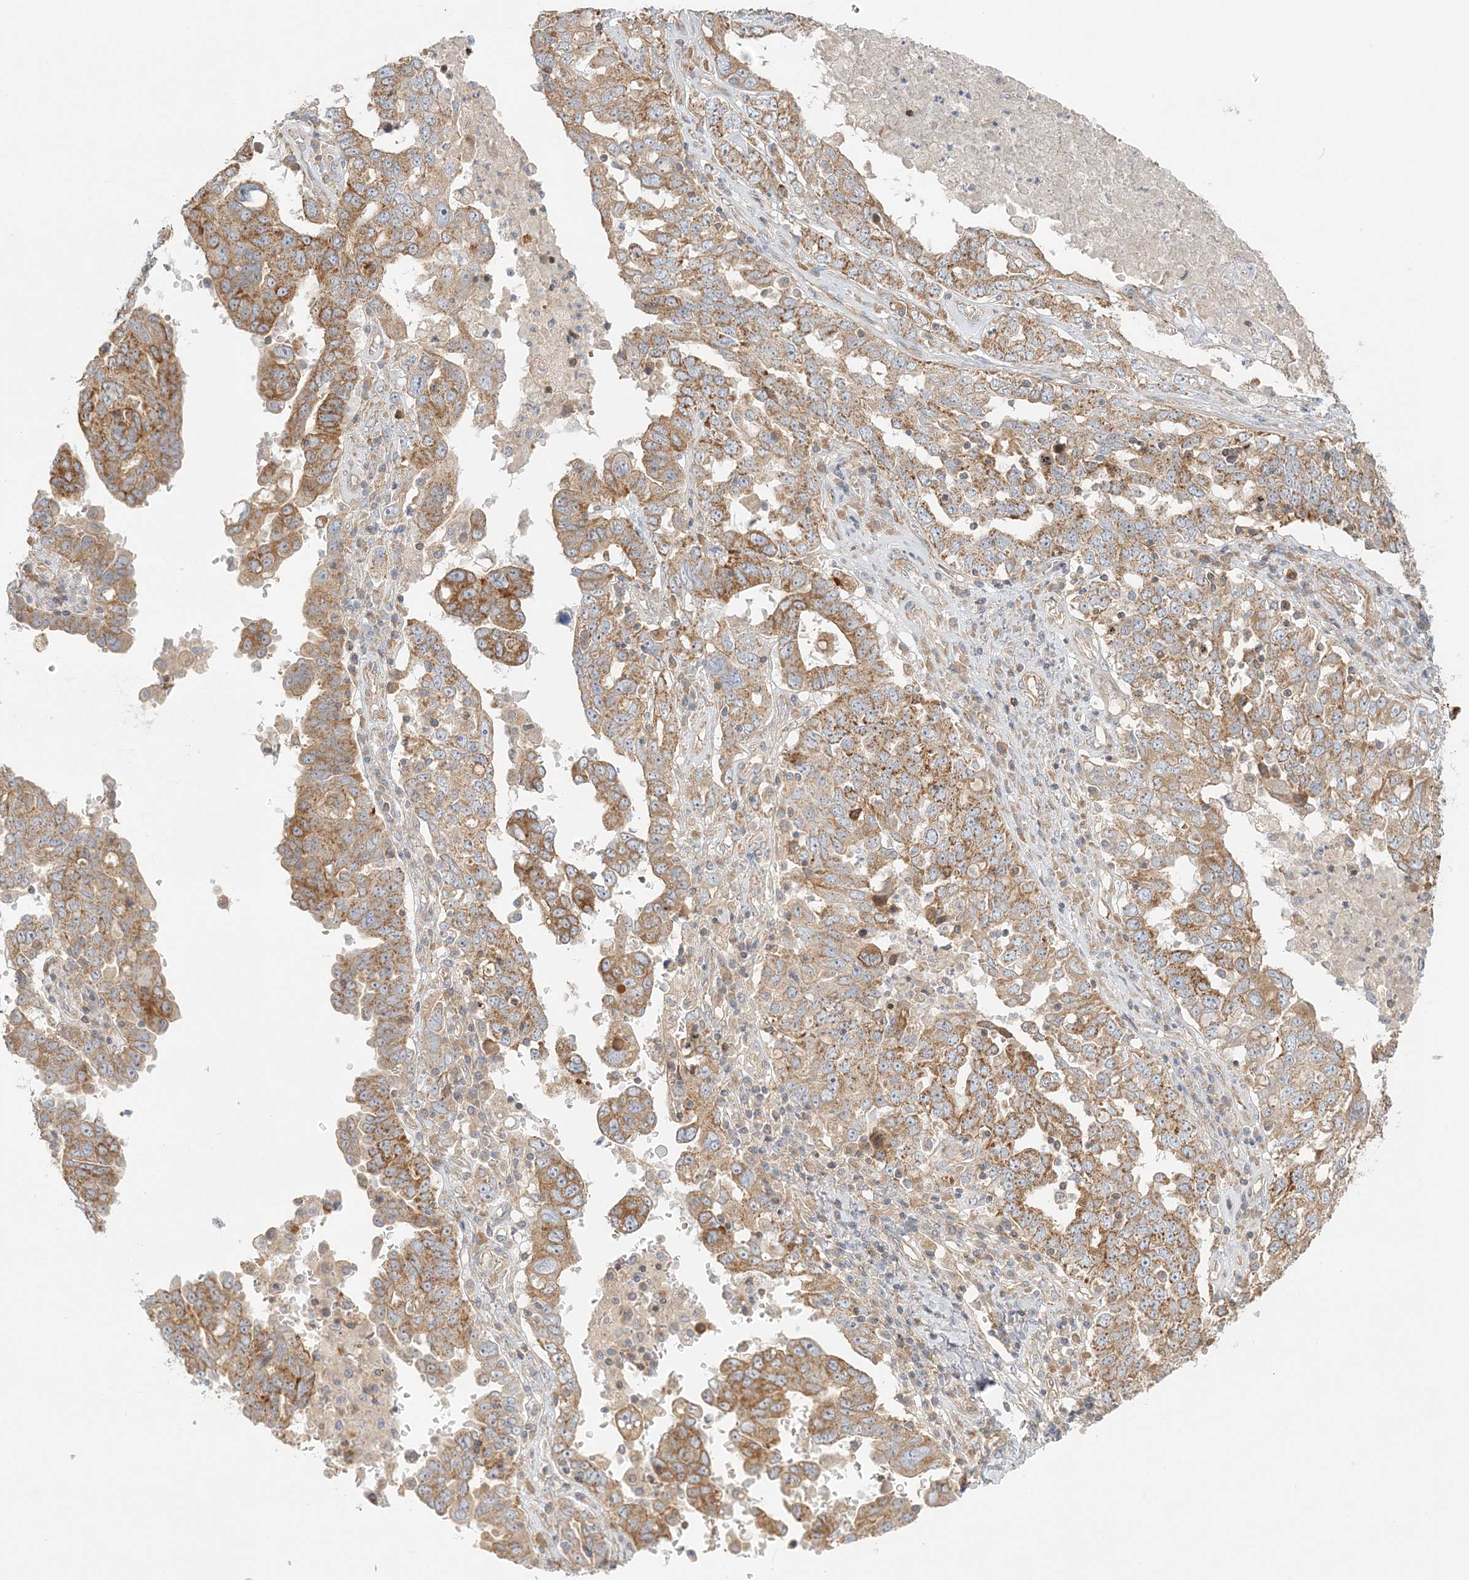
{"staining": {"intensity": "moderate", "quantity": ">75%", "location": "cytoplasmic/membranous"}, "tissue": "ovarian cancer", "cell_type": "Tumor cells", "image_type": "cancer", "snomed": [{"axis": "morphology", "description": "Carcinoma, endometroid"}, {"axis": "topography", "description": "Ovary"}], "caption": "Immunohistochemical staining of endometroid carcinoma (ovarian) reveals moderate cytoplasmic/membranous protein positivity in about >75% of tumor cells.", "gene": "KIAA0232", "patient": {"sex": "female", "age": 62}}